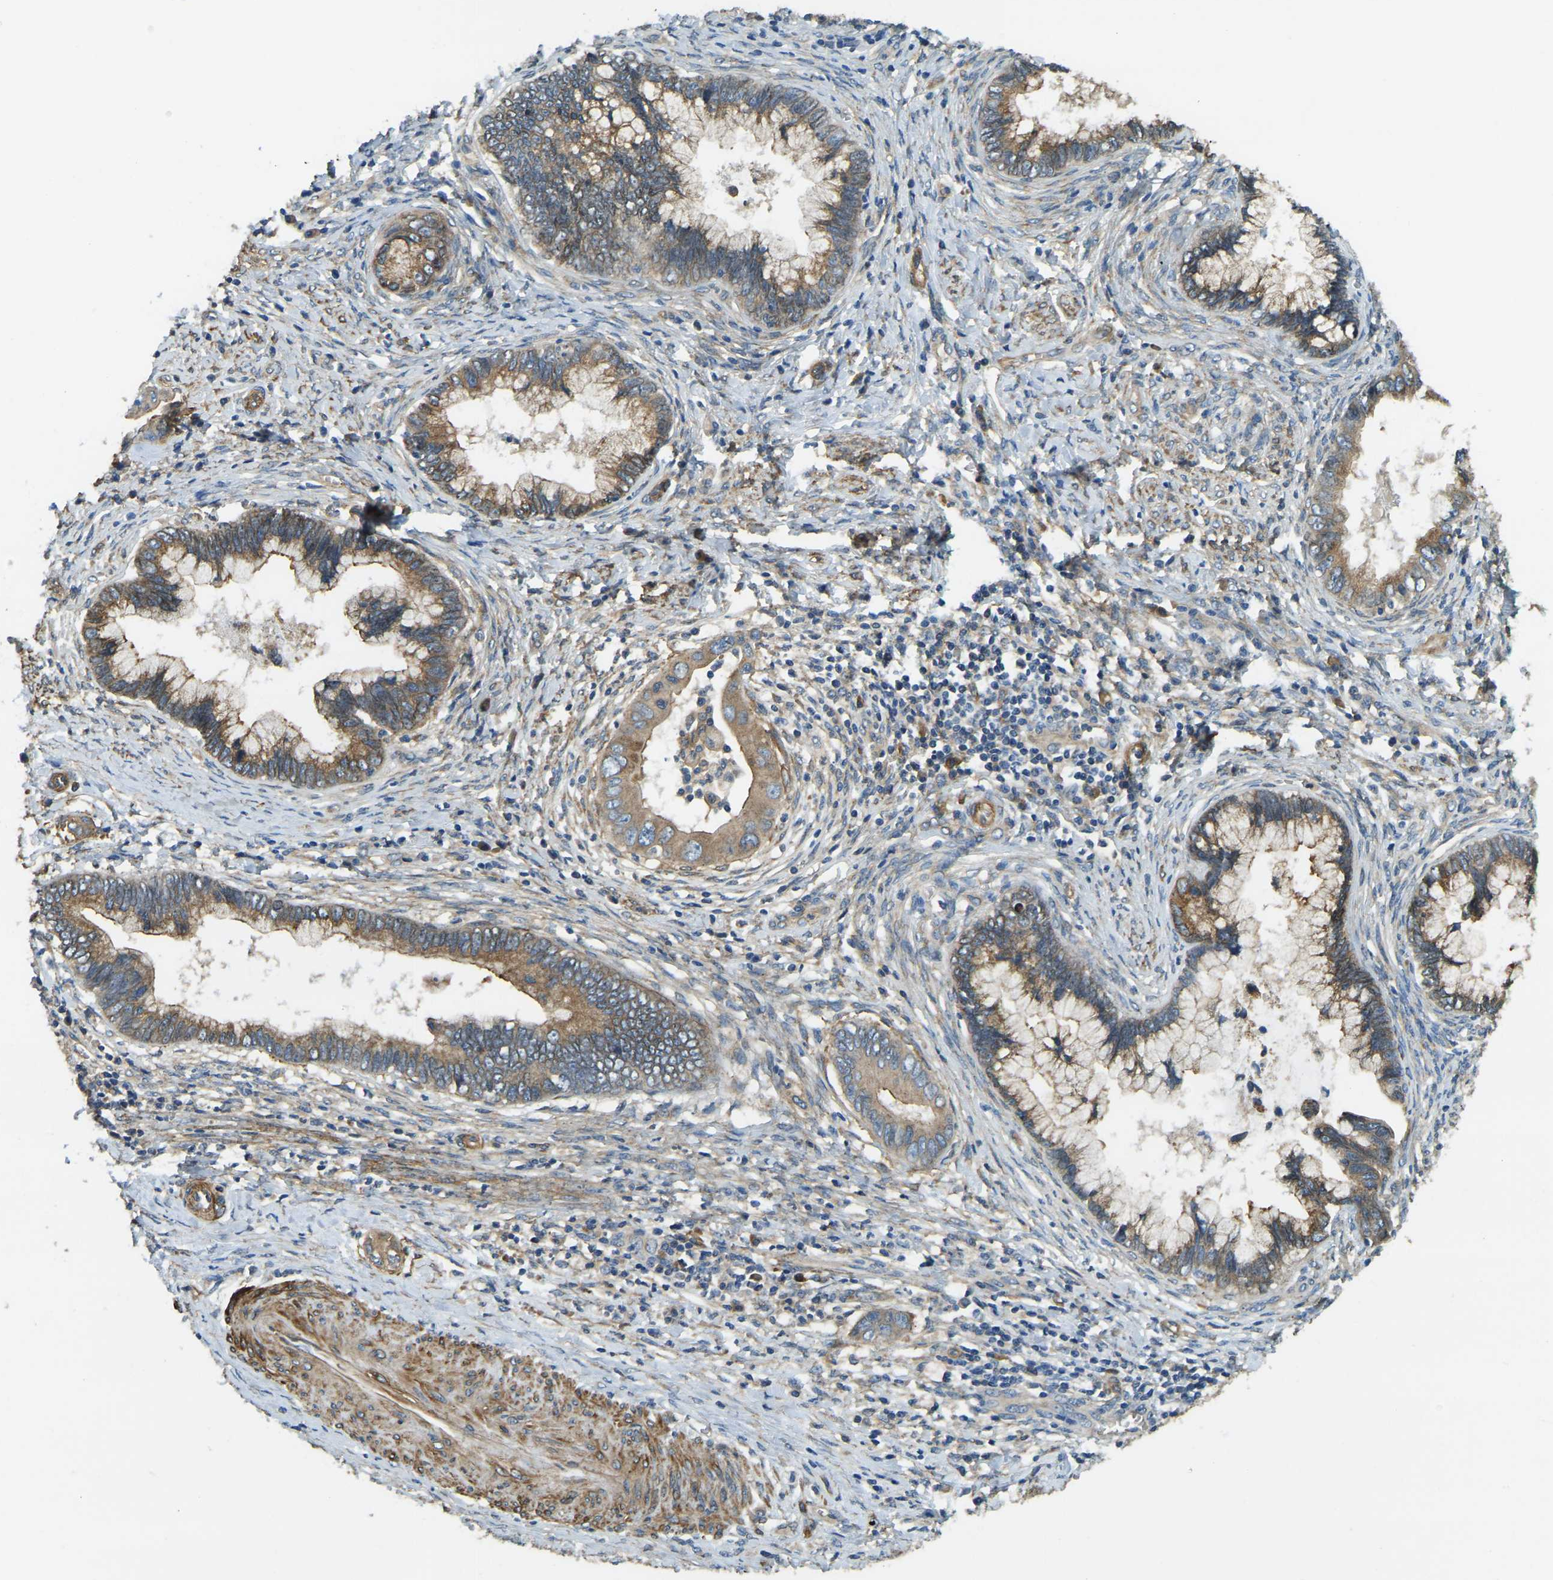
{"staining": {"intensity": "moderate", "quantity": ">75%", "location": "cytoplasmic/membranous"}, "tissue": "cervical cancer", "cell_type": "Tumor cells", "image_type": "cancer", "snomed": [{"axis": "morphology", "description": "Adenocarcinoma, NOS"}, {"axis": "topography", "description": "Cervix"}], "caption": "Immunohistochemistry (IHC) of human cervical adenocarcinoma demonstrates medium levels of moderate cytoplasmic/membranous expression in approximately >75% of tumor cells.", "gene": "ERGIC1", "patient": {"sex": "female", "age": 44}}